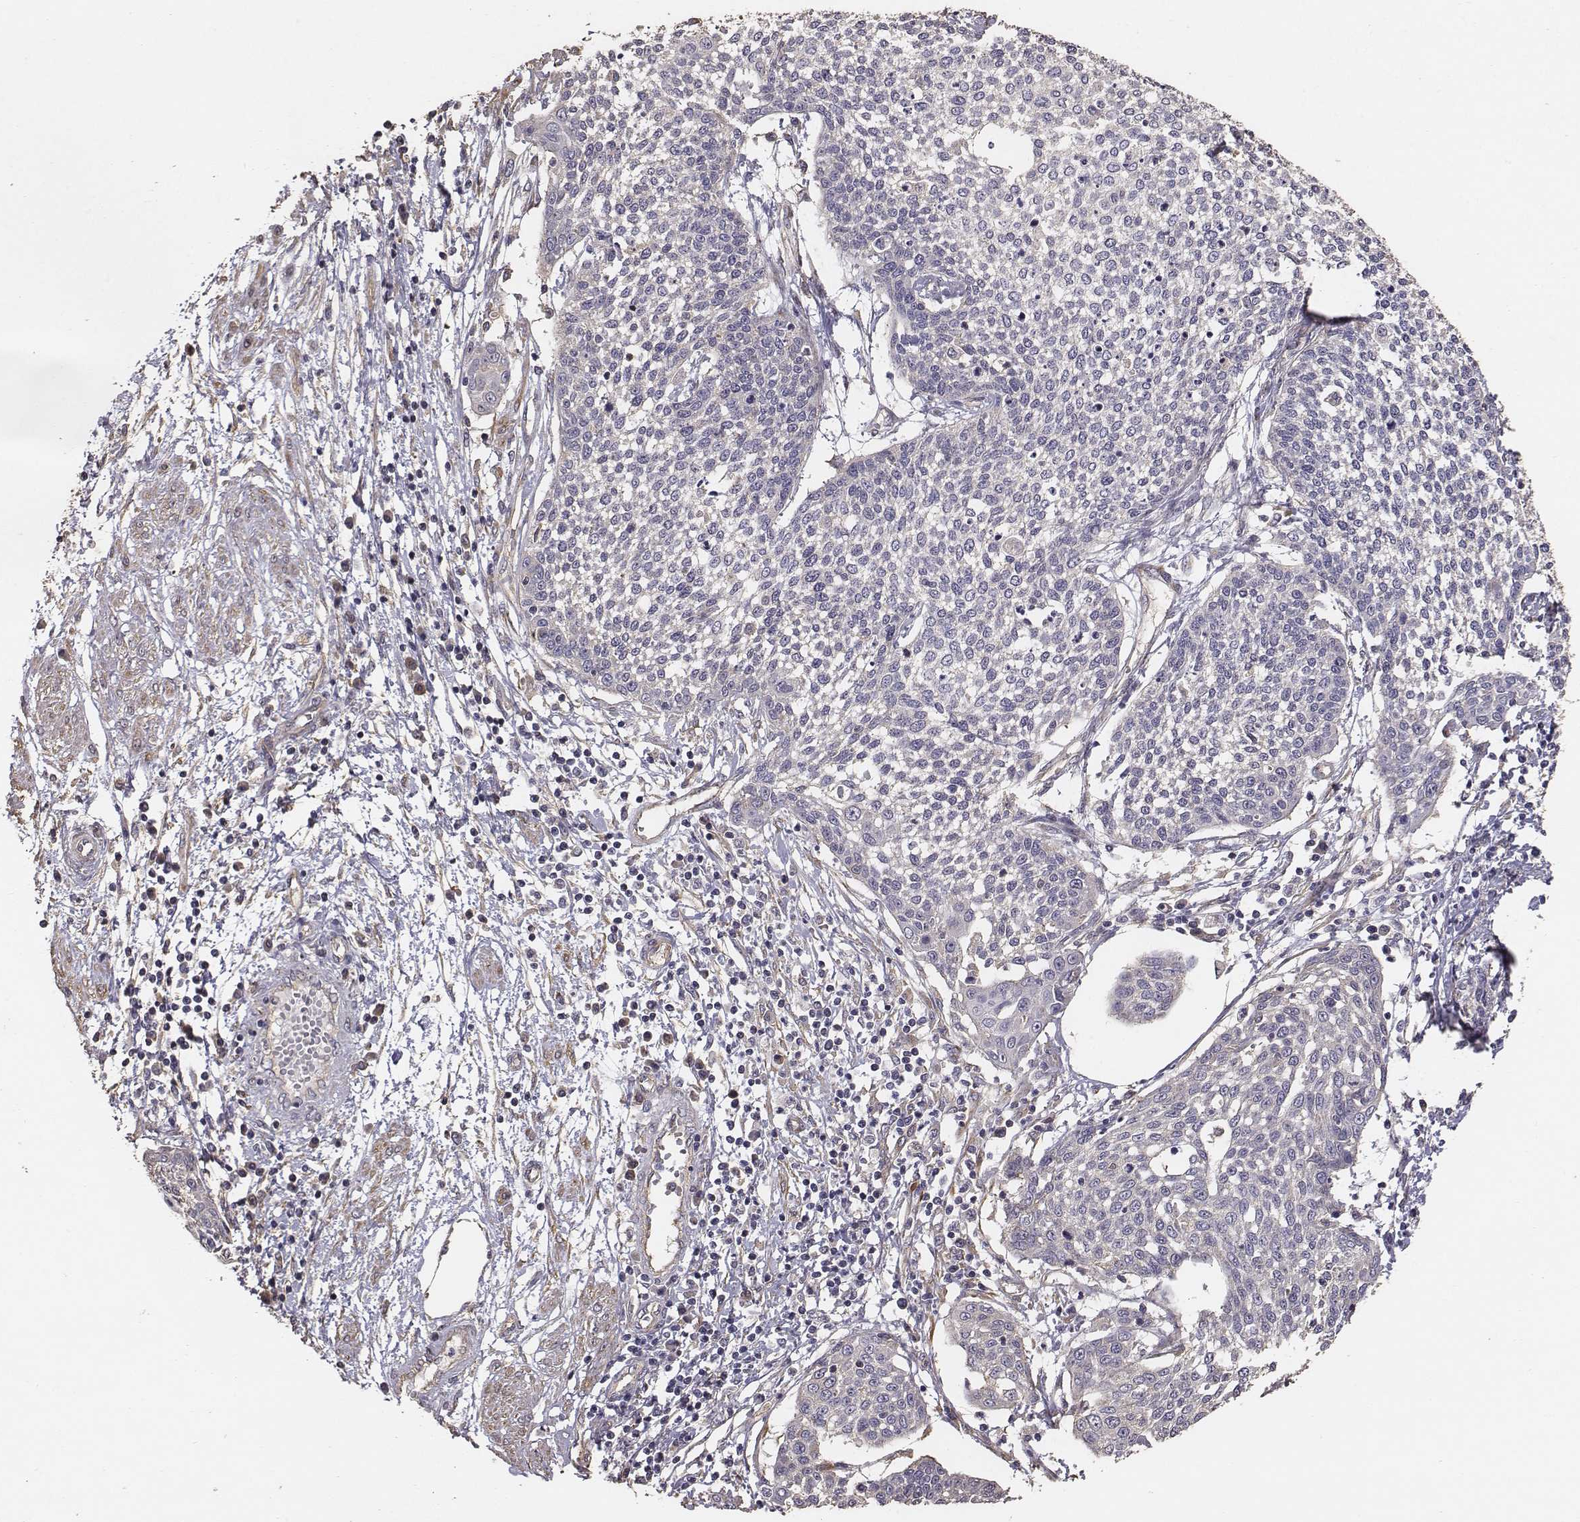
{"staining": {"intensity": "negative", "quantity": "none", "location": "none"}, "tissue": "cervical cancer", "cell_type": "Tumor cells", "image_type": "cancer", "snomed": [{"axis": "morphology", "description": "Squamous cell carcinoma, NOS"}, {"axis": "topography", "description": "Cervix"}], "caption": "High power microscopy micrograph of an IHC histopathology image of cervical cancer, revealing no significant positivity in tumor cells. (DAB (3,3'-diaminobenzidine) immunohistochemistry, high magnification).", "gene": "AP1B1", "patient": {"sex": "female", "age": 34}}